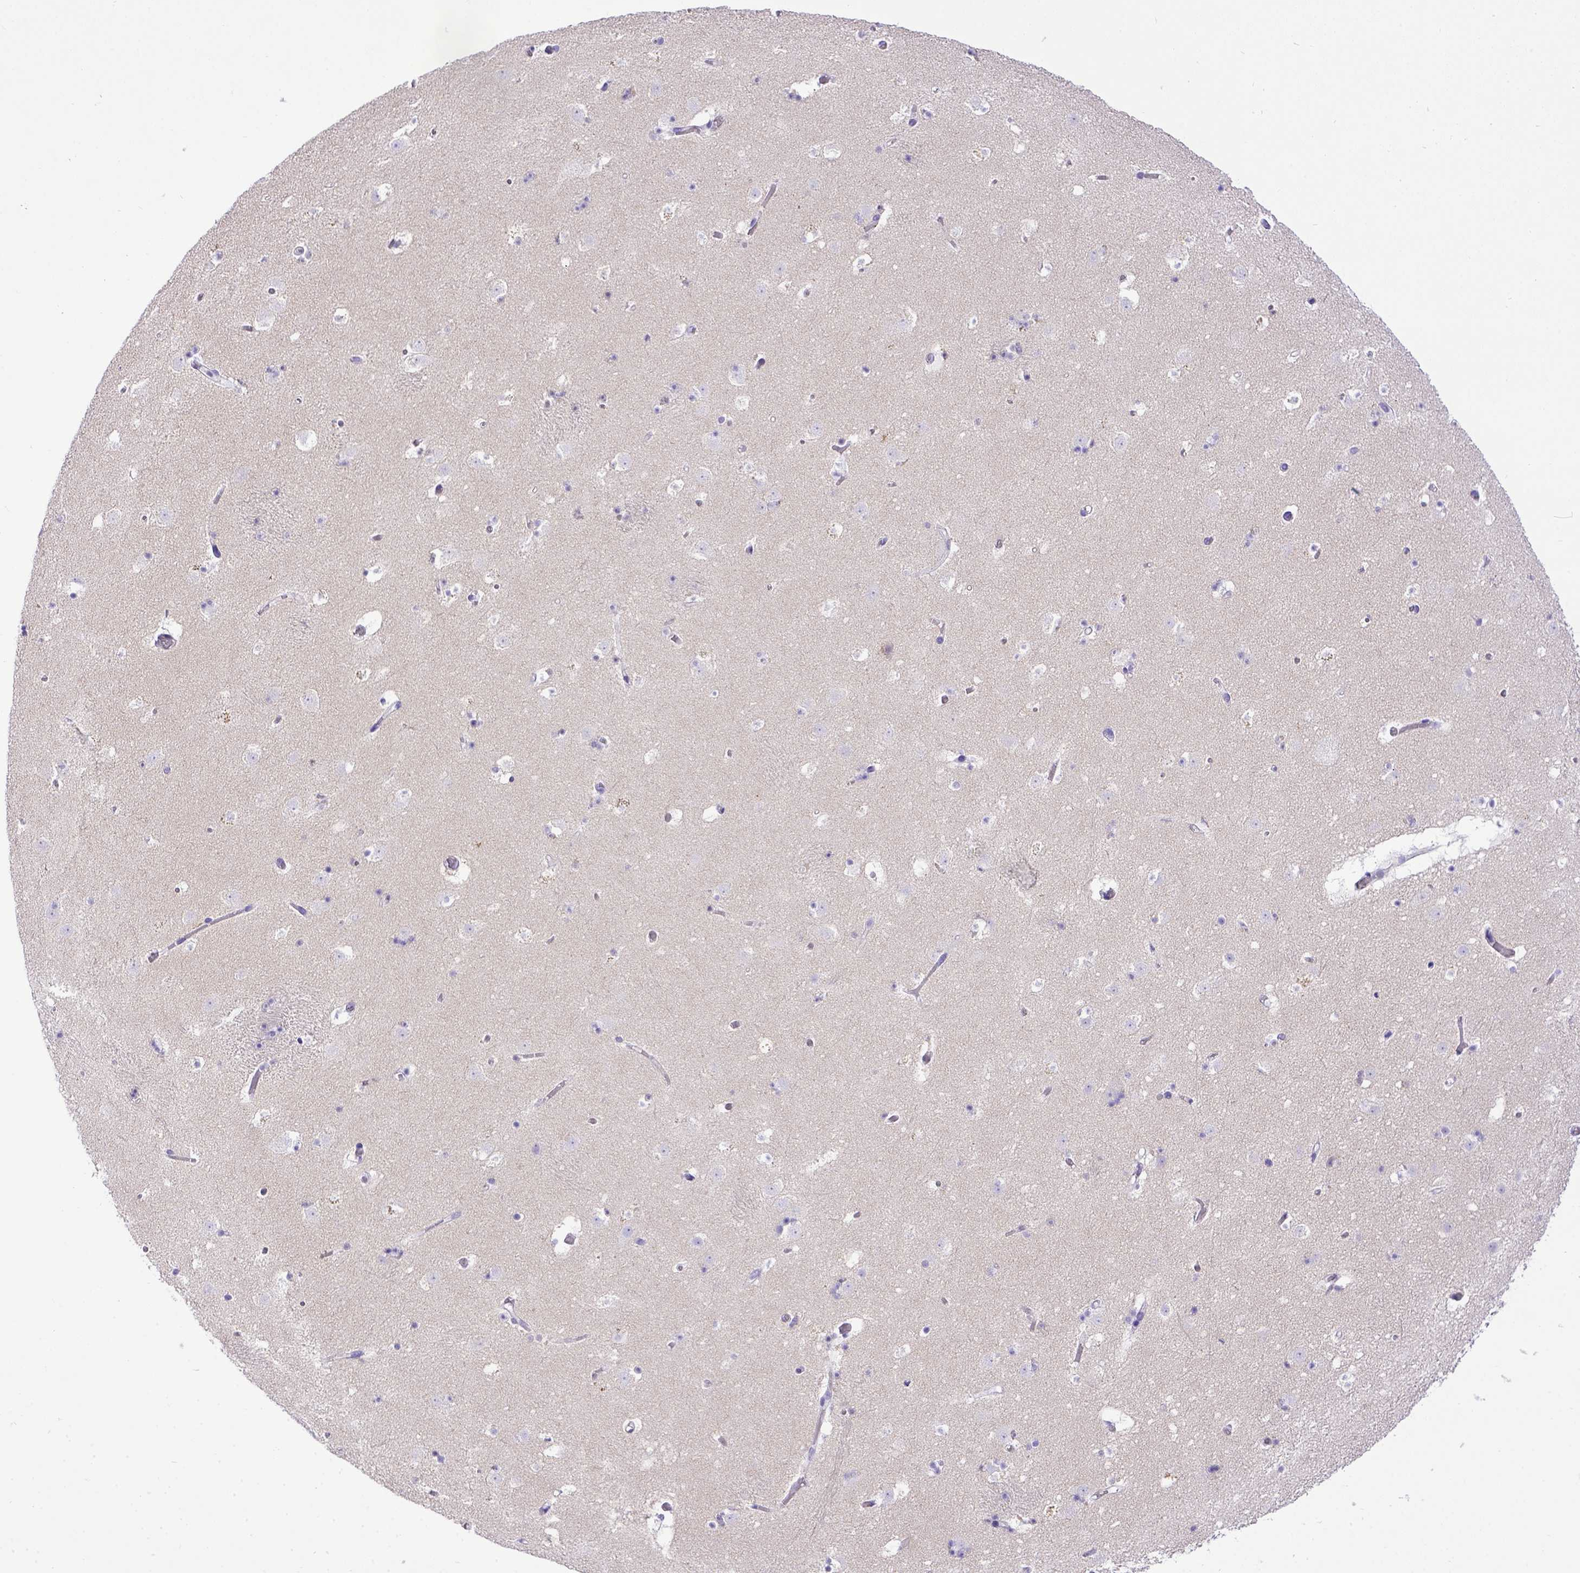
{"staining": {"intensity": "negative", "quantity": "none", "location": "none"}, "tissue": "caudate", "cell_type": "Glial cells", "image_type": "normal", "snomed": [{"axis": "morphology", "description": "Normal tissue, NOS"}, {"axis": "topography", "description": "Lateral ventricle wall"}], "caption": "This image is of benign caudate stained with immunohistochemistry to label a protein in brown with the nuclei are counter-stained blue. There is no expression in glial cells.", "gene": "BTN1A1", "patient": {"sex": "female", "age": 42}}